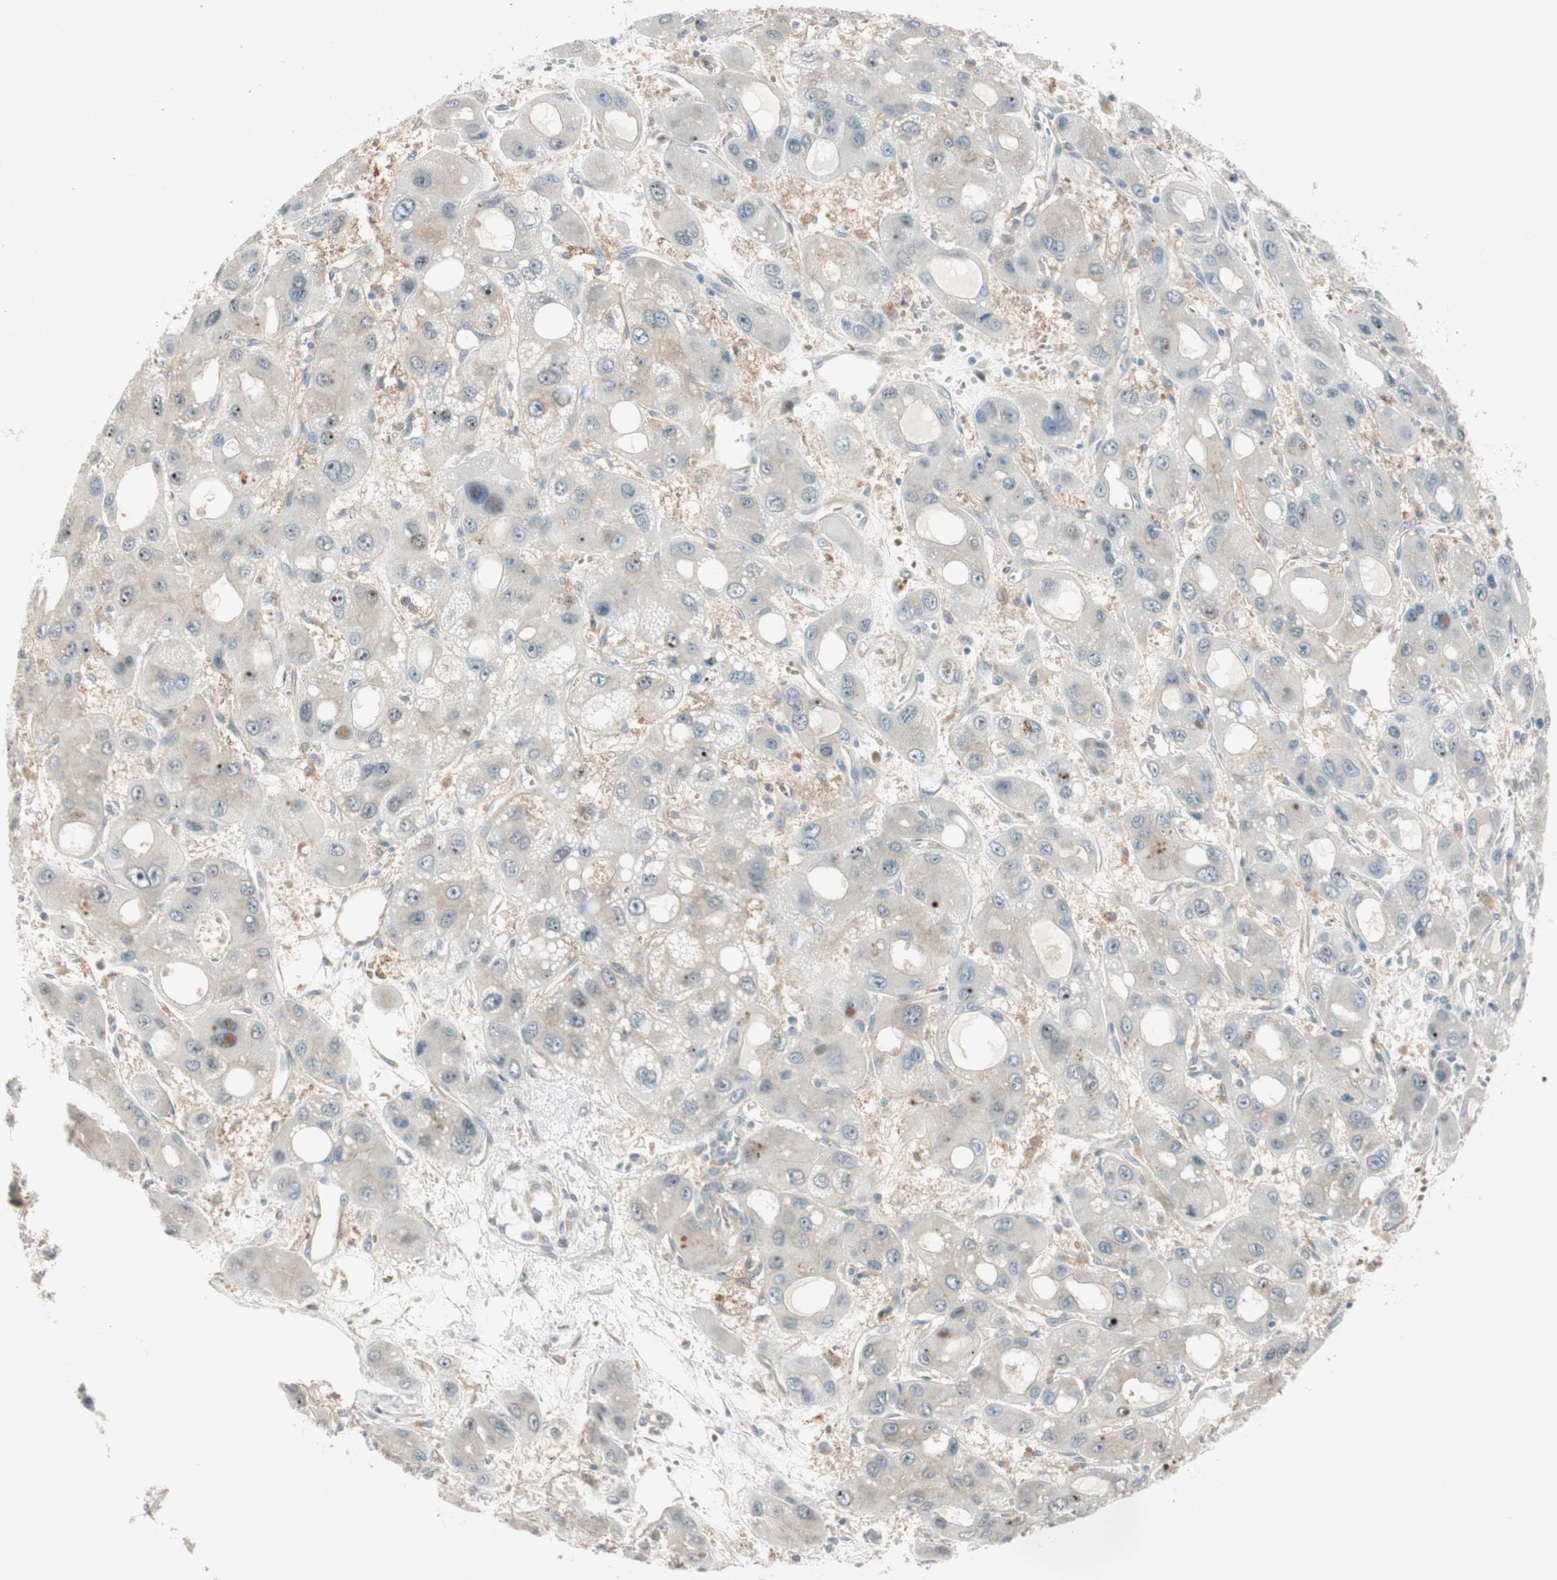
{"staining": {"intensity": "negative", "quantity": "none", "location": "none"}, "tissue": "liver cancer", "cell_type": "Tumor cells", "image_type": "cancer", "snomed": [{"axis": "morphology", "description": "Carcinoma, Hepatocellular, NOS"}, {"axis": "topography", "description": "Liver"}], "caption": "Immunohistochemistry (IHC) of human hepatocellular carcinoma (liver) demonstrates no staining in tumor cells.", "gene": "CGRRF1", "patient": {"sex": "male", "age": 55}}